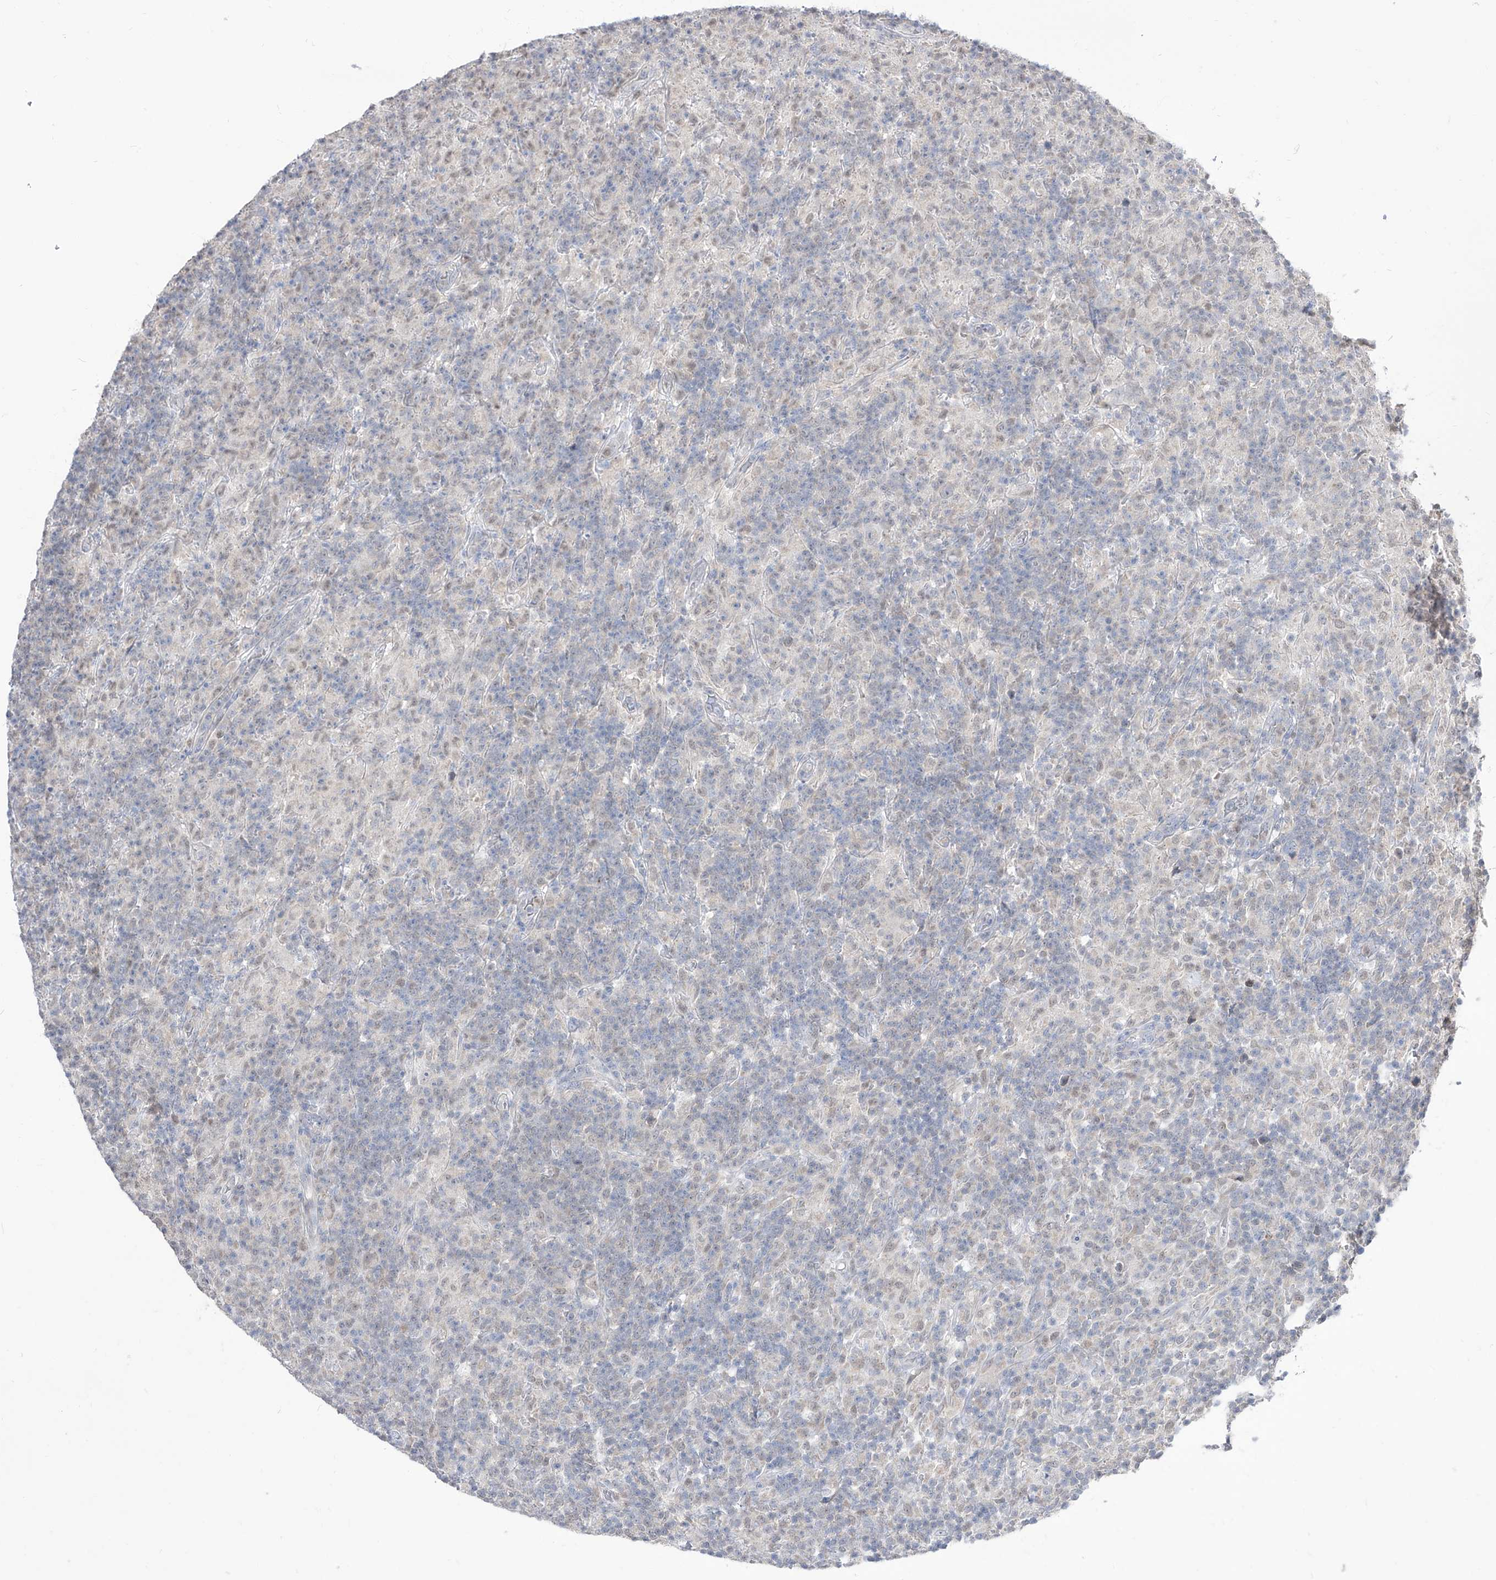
{"staining": {"intensity": "negative", "quantity": "none", "location": "none"}, "tissue": "lymphoma", "cell_type": "Tumor cells", "image_type": "cancer", "snomed": [{"axis": "morphology", "description": "Hodgkin's disease, NOS"}, {"axis": "topography", "description": "Lymph node"}], "caption": "There is no significant expression in tumor cells of lymphoma.", "gene": "BROX", "patient": {"sex": "male", "age": 70}}